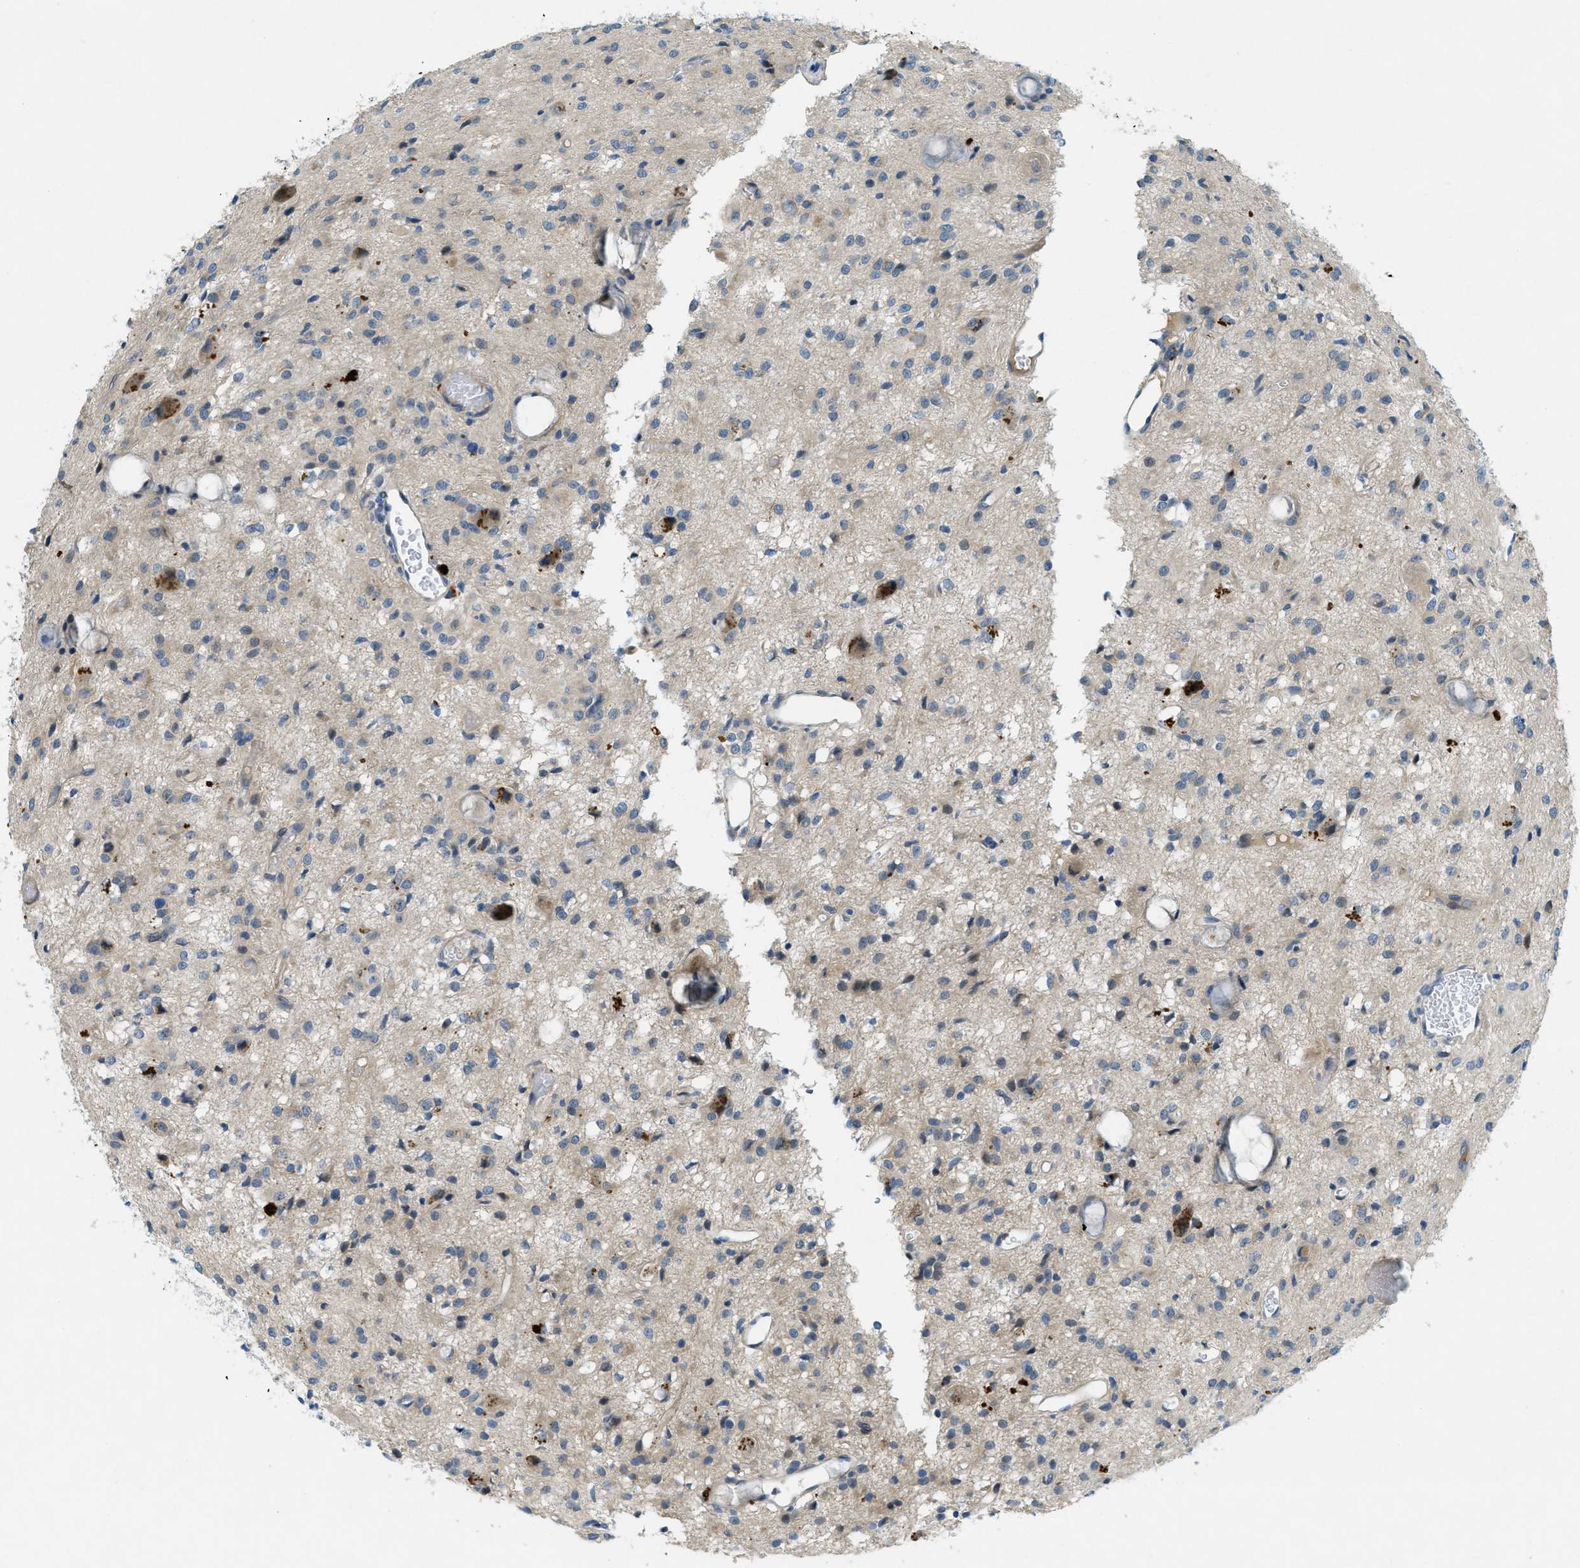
{"staining": {"intensity": "weak", "quantity": "<25%", "location": "cytoplasmic/membranous"}, "tissue": "glioma", "cell_type": "Tumor cells", "image_type": "cancer", "snomed": [{"axis": "morphology", "description": "Glioma, malignant, High grade"}, {"axis": "topography", "description": "Brain"}], "caption": "Photomicrograph shows no protein staining in tumor cells of glioma tissue.", "gene": "SNX14", "patient": {"sex": "female", "age": 59}}